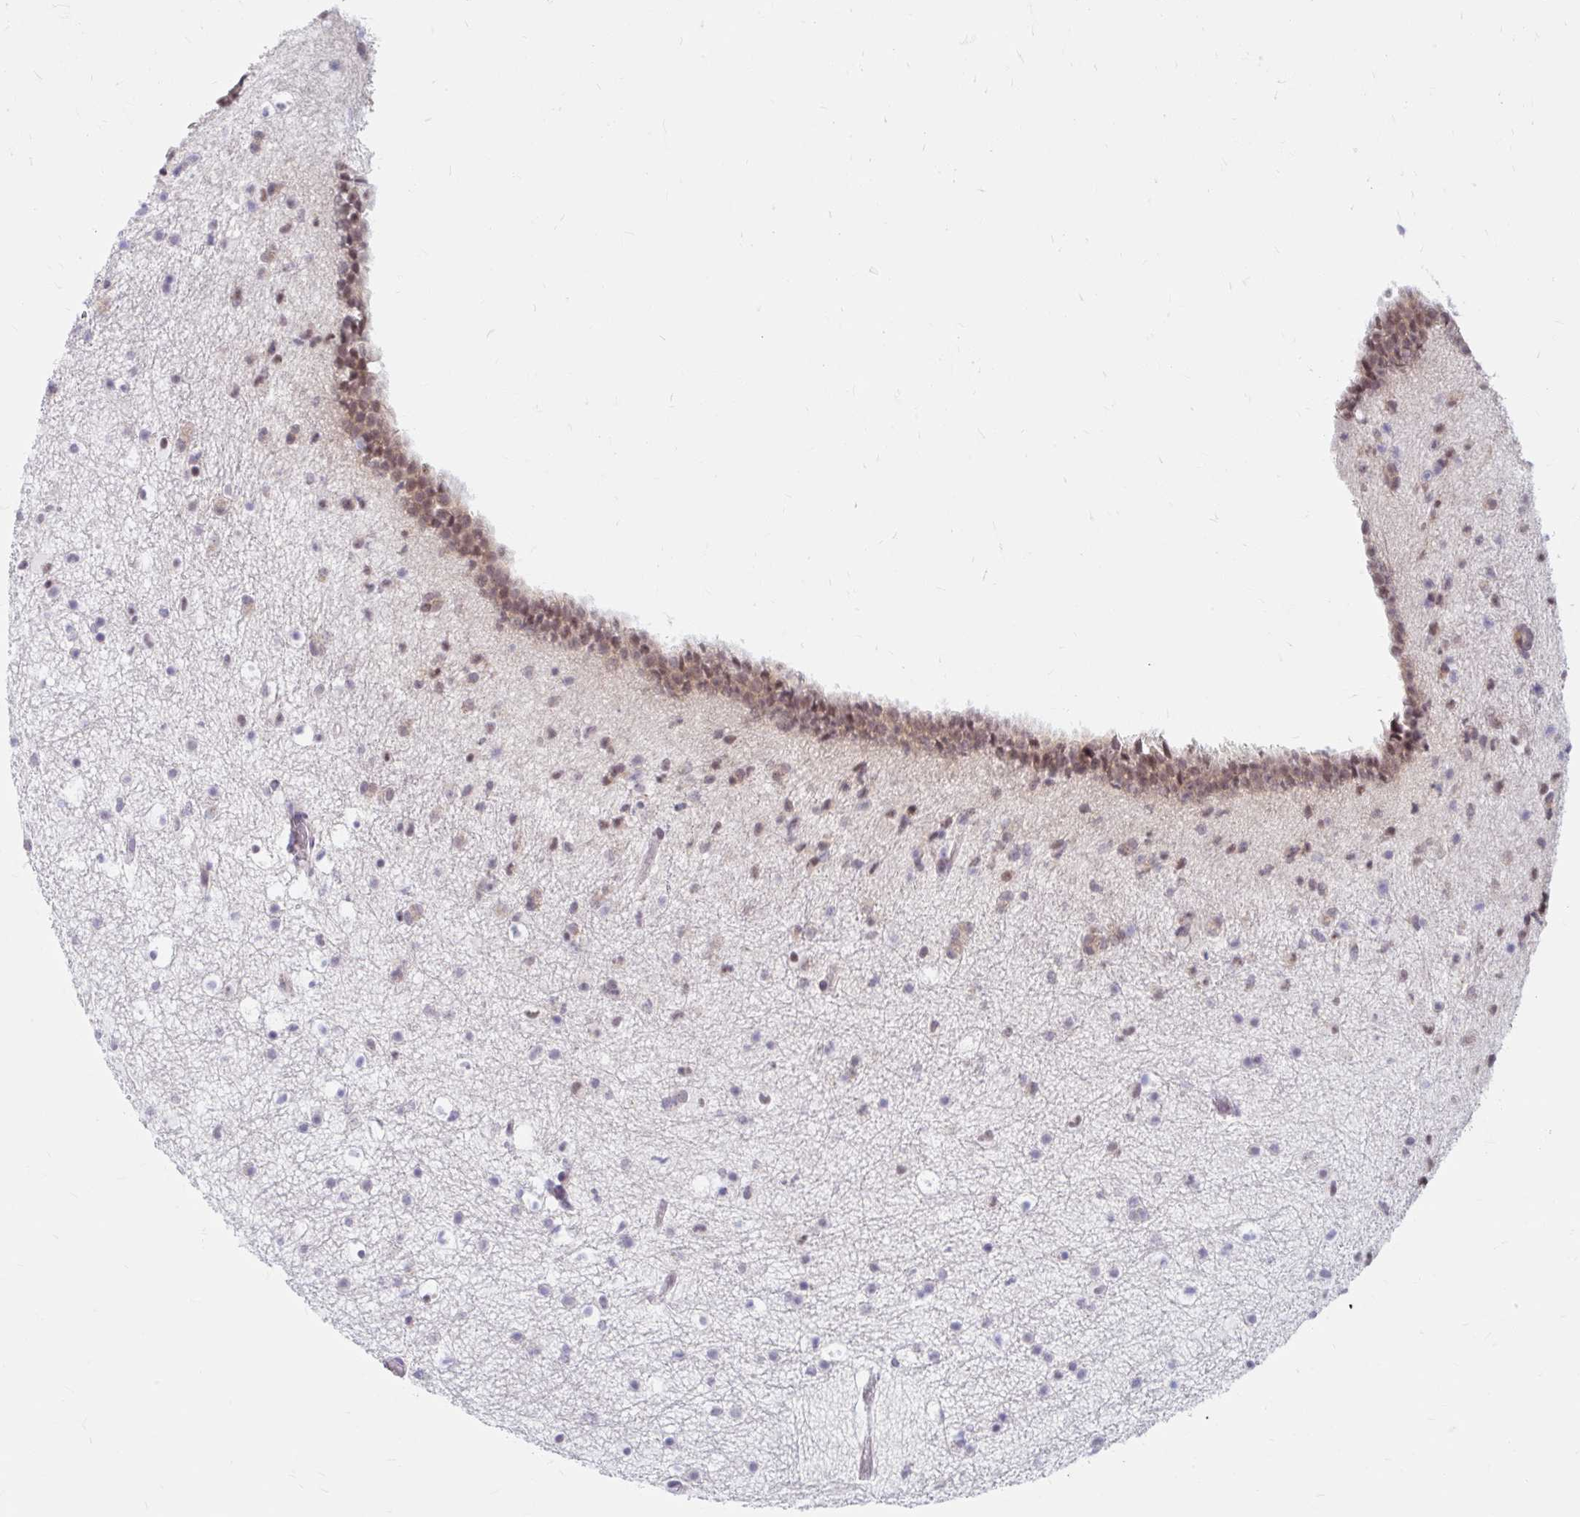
{"staining": {"intensity": "moderate", "quantity": "25%-75%", "location": "cytoplasmic/membranous"}, "tissue": "caudate", "cell_type": "Glial cells", "image_type": "normal", "snomed": [{"axis": "morphology", "description": "Normal tissue, NOS"}, {"axis": "topography", "description": "Lateral ventricle wall"}], "caption": "Benign caudate reveals moderate cytoplasmic/membranous positivity in about 25%-75% of glial cells, visualized by immunohistochemistry.", "gene": "SRSF10", "patient": {"sex": "male", "age": 37}}